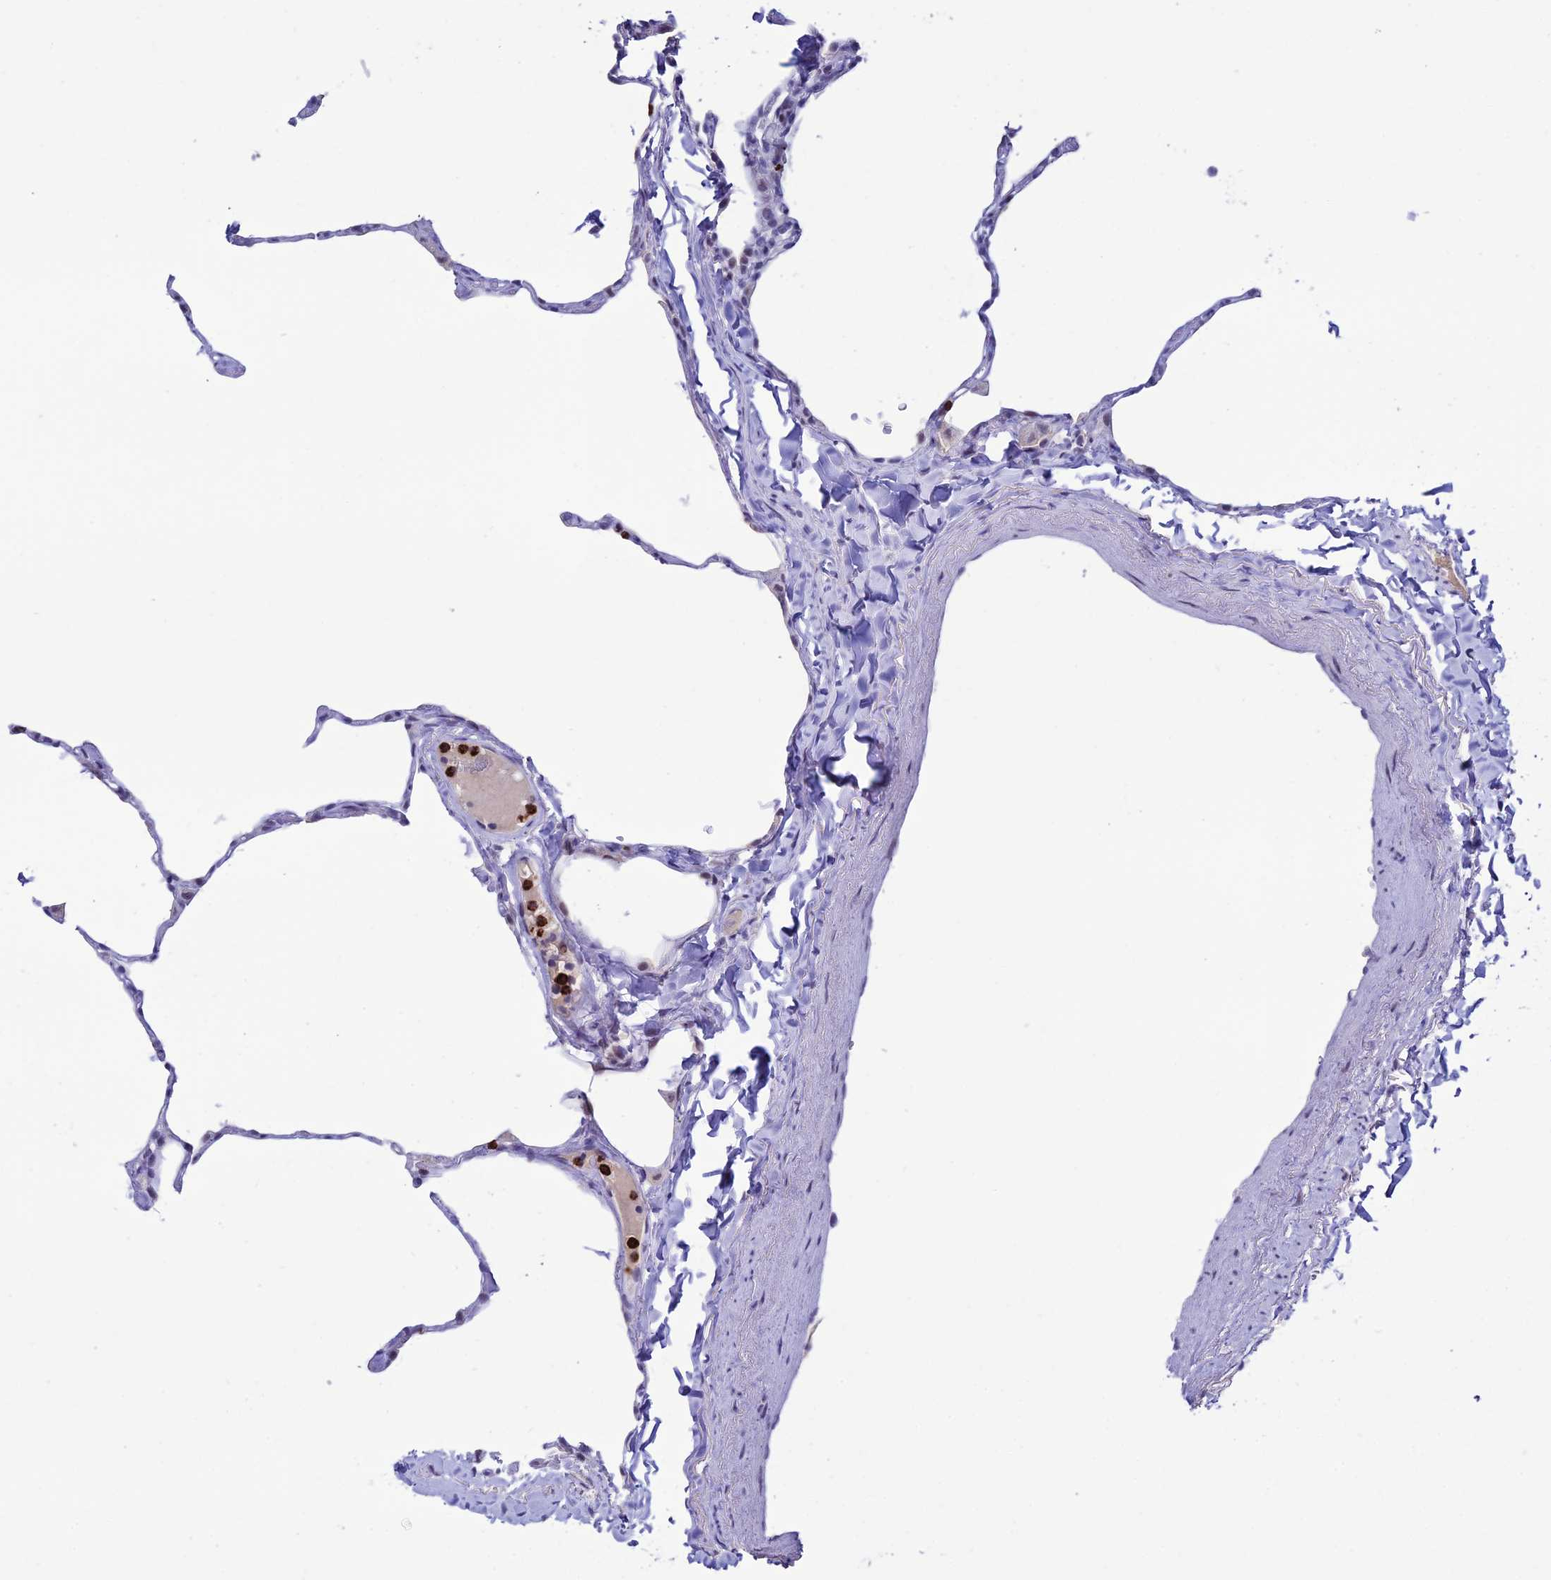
{"staining": {"intensity": "negative", "quantity": "none", "location": "none"}, "tissue": "lung", "cell_type": "Alveolar cells", "image_type": "normal", "snomed": [{"axis": "morphology", "description": "Normal tissue, NOS"}, {"axis": "topography", "description": "Lung"}], "caption": "The IHC photomicrograph has no significant positivity in alveolar cells of lung.", "gene": "MFSD2B", "patient": {"sex": "male", "age": 65}}